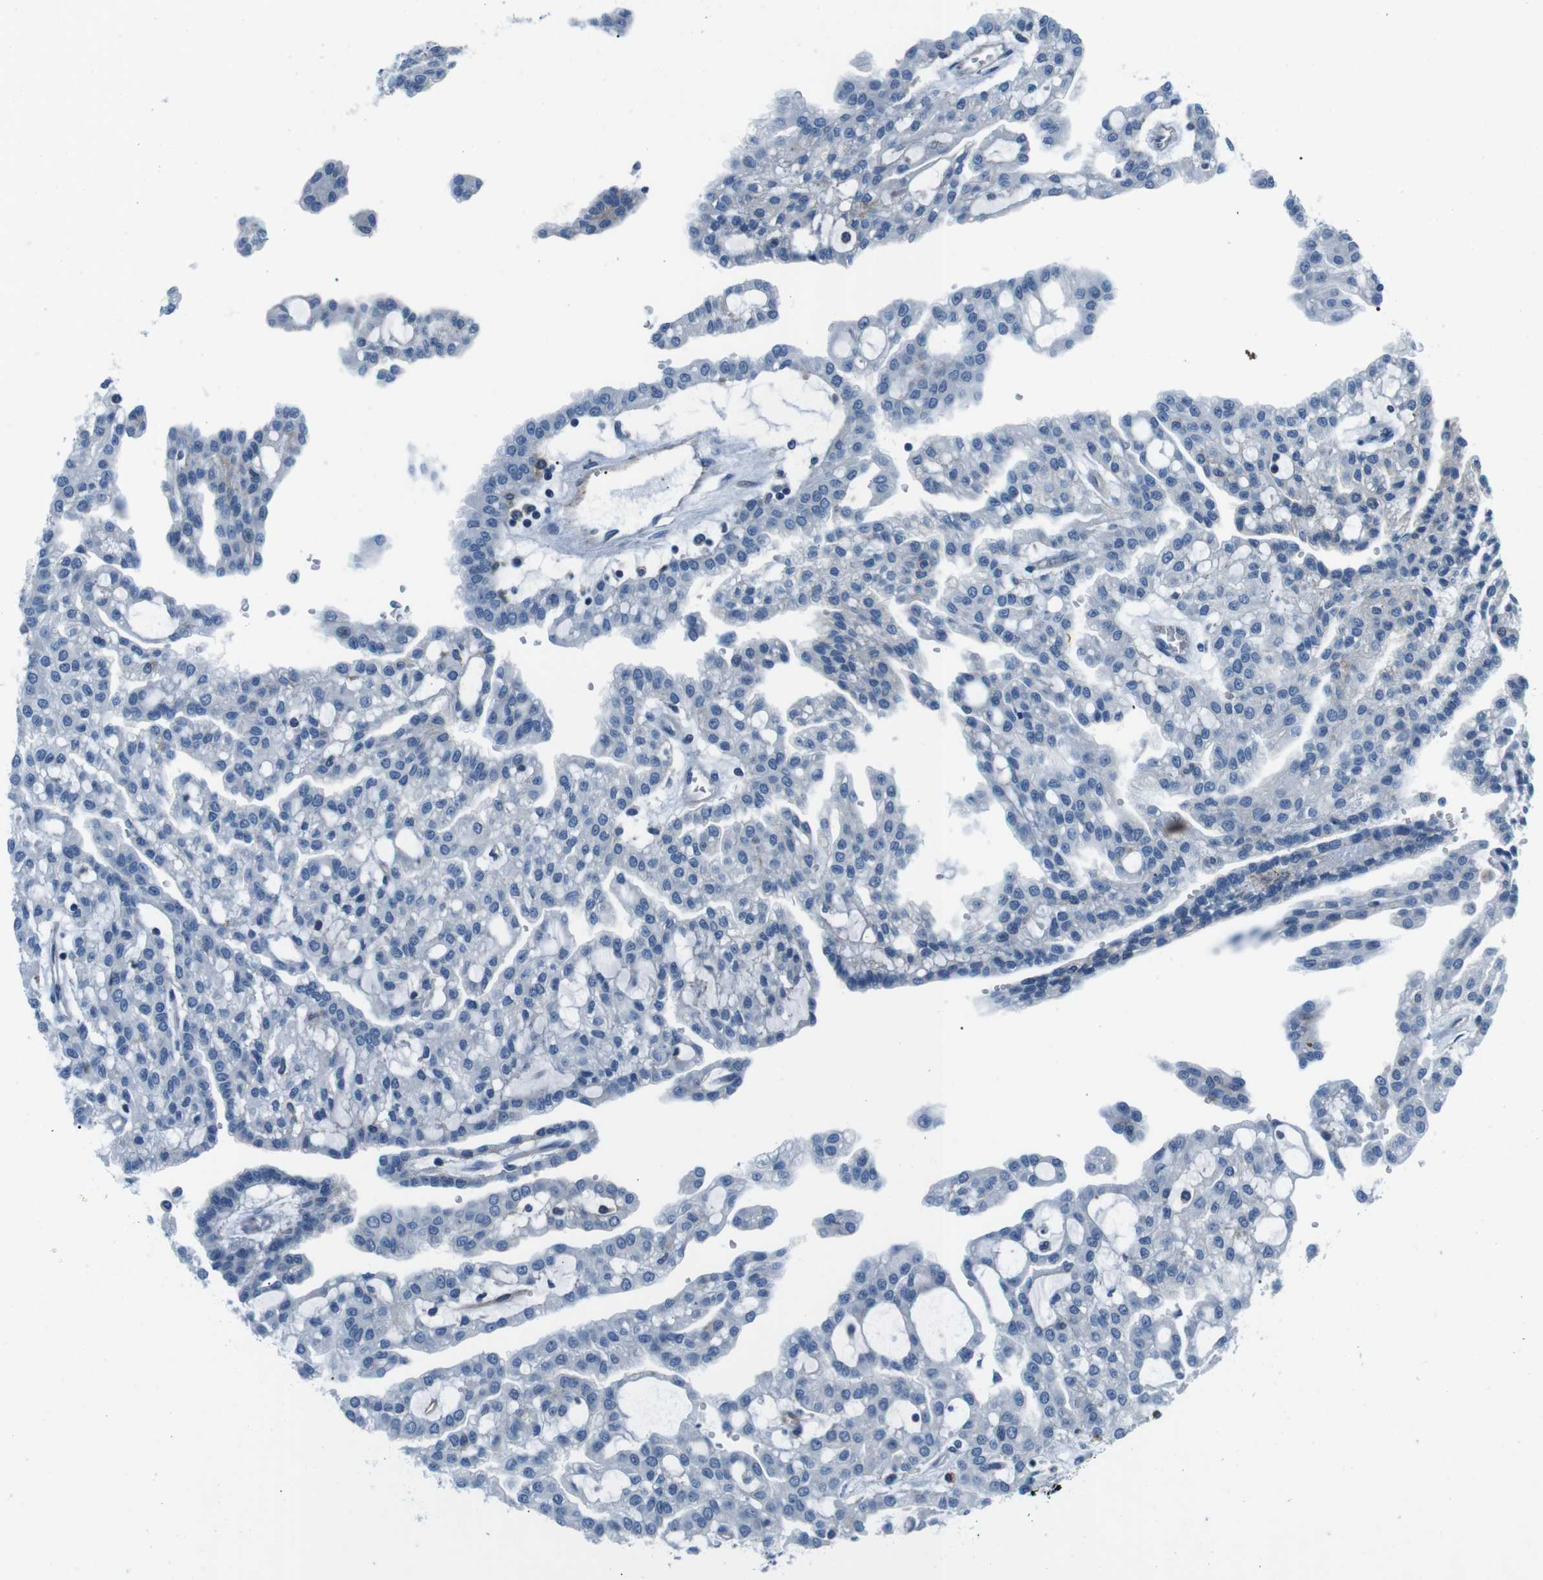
{"staining": {"intensity": "negative", "quantity": "none", "location": "none"}, "tissue": "renal cancer", "cell_type": "Tumor cells", "image_type": "cancer", "snomed": [{"axis": "morphology", "description": "Adenocarcinoma, NOS"}, {"axis": "topography", "description": "Kidney"}], "caption": "High magnification brightfield microscopy of renal cancer (adenocarcinoma) stained with DAB (brown) and counterstained with hematoxylin (blue): tumor cells show no significant expression.", "gene": "CSF2RA", "patient": {"sex": "male", "age": 63}}